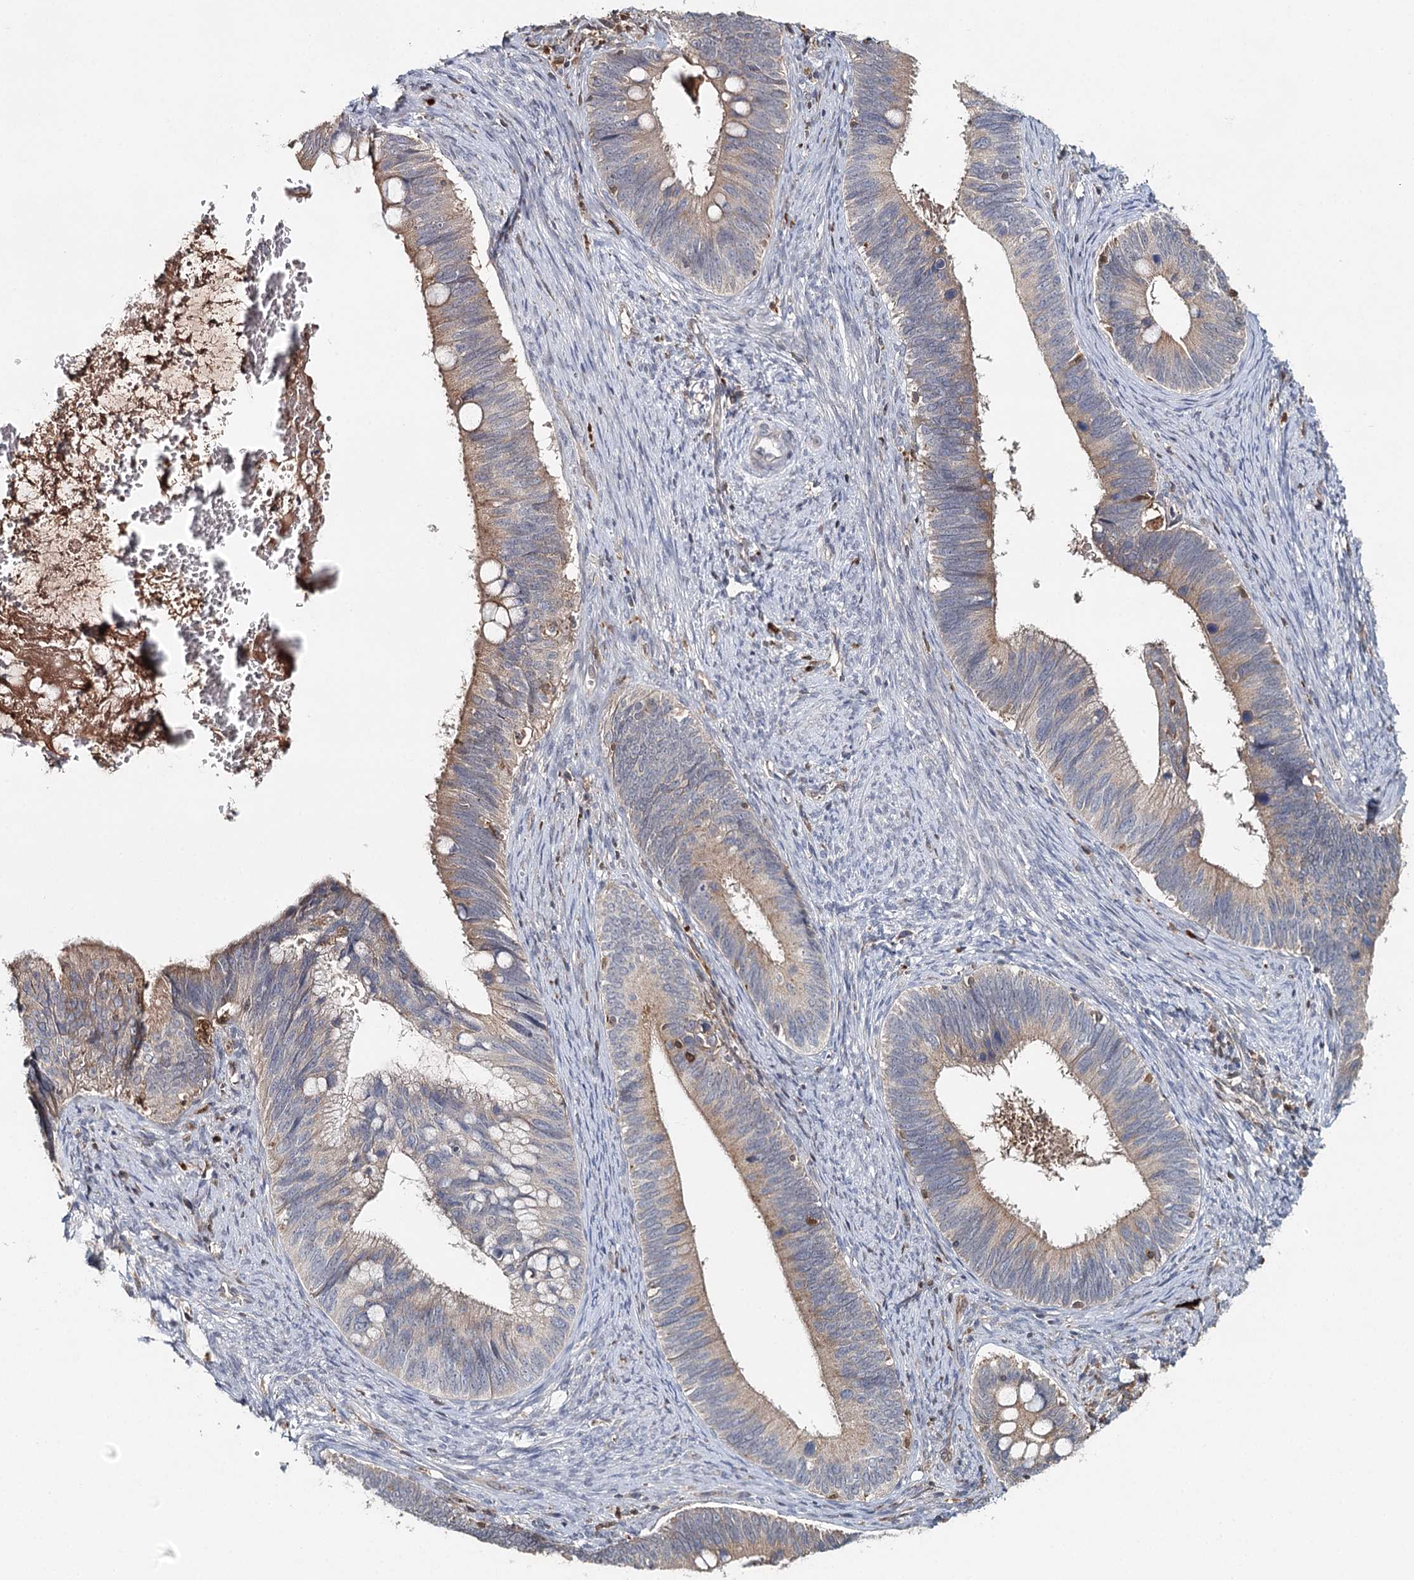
{"staining": {"intensity": "moderate", "quantity": "25%-75%", "location": "cytoplasmic/membranous"}, "tissue": "cervical cancer", "cell_type": "Tumor cells", "image_type": "cancer", "snomed": [{"axis": "morphology", "description": "Adenocarcinoma, NOS"}, {"axis": "topography", "description": "Cervix"}], "caption": "An IHC histopathology image of neoplastic tissue is shown. Protein staining in brown shows moderate cytoplasmic/membranous positivity in cervical cancer (adenocarcinoma) within tumor cells. The protein is shown in brown color, while the nuclei are stained blue.", "gene": "SLC41A2", "patient": {"sex": "female", "age": 42}}